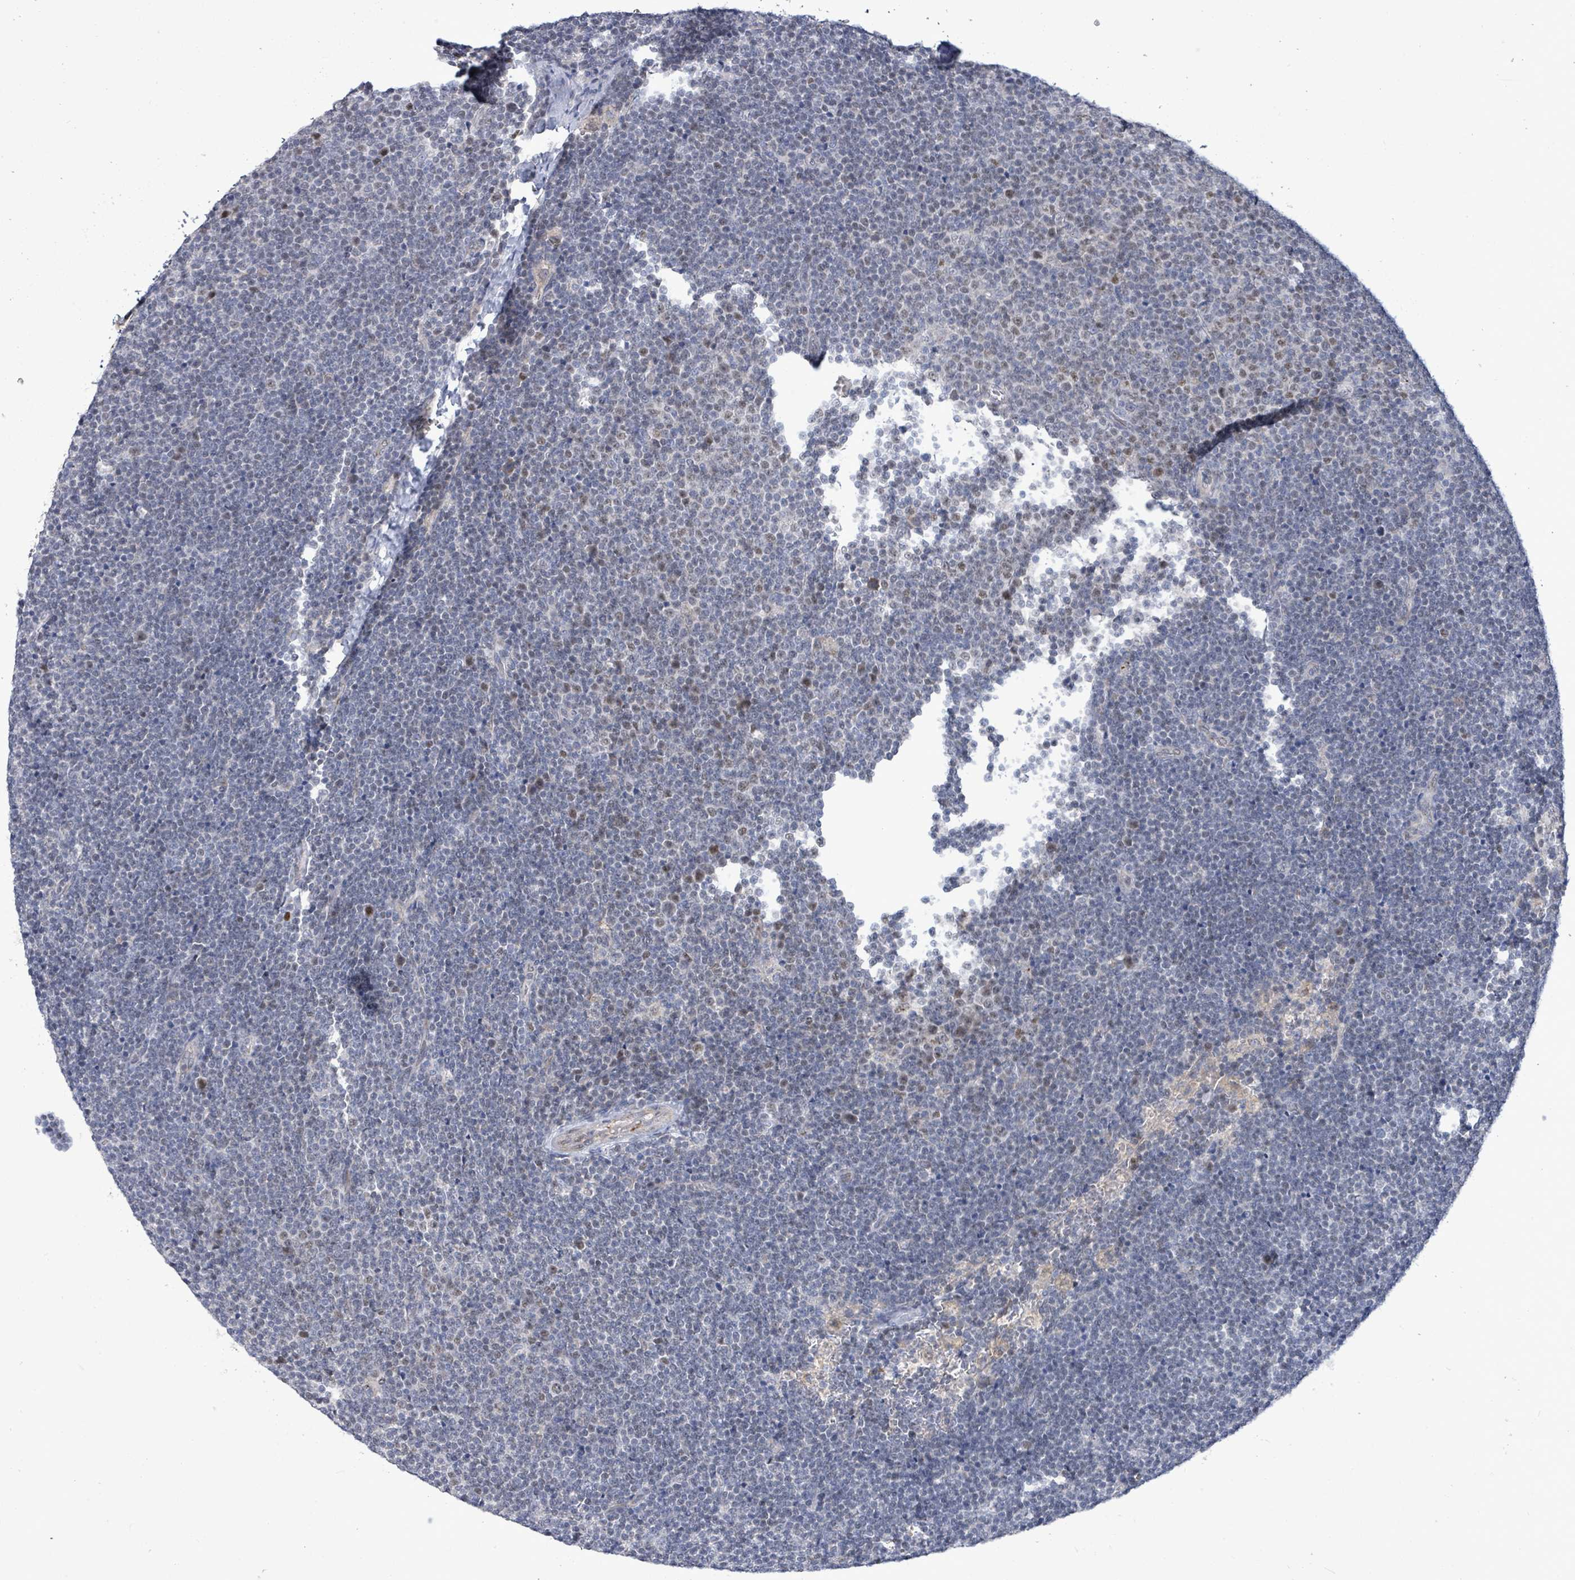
{"staining": {"intensity": "moderate", "quantity": "<25%", "location": "nuclear"}, "tissue": "lymphoma", "cell_type": "Tumor cells", "image_type": "cancer", "snomed": [{"axis": "morphology", "description": "Malignant lymphoma, non-Hodgkin's type, Low grade"}, {"axis": "topography", "description": "Lymph node"}], "caption": "This is an image of immunohistochemistry staining of malignant lymphoma, non-Hodgkin's type (low-grade), which shows moderate staining in the nuclear of tumor cells.", "gene": "ZFPM1", "patient": {"sex": "male", "age": 48}}